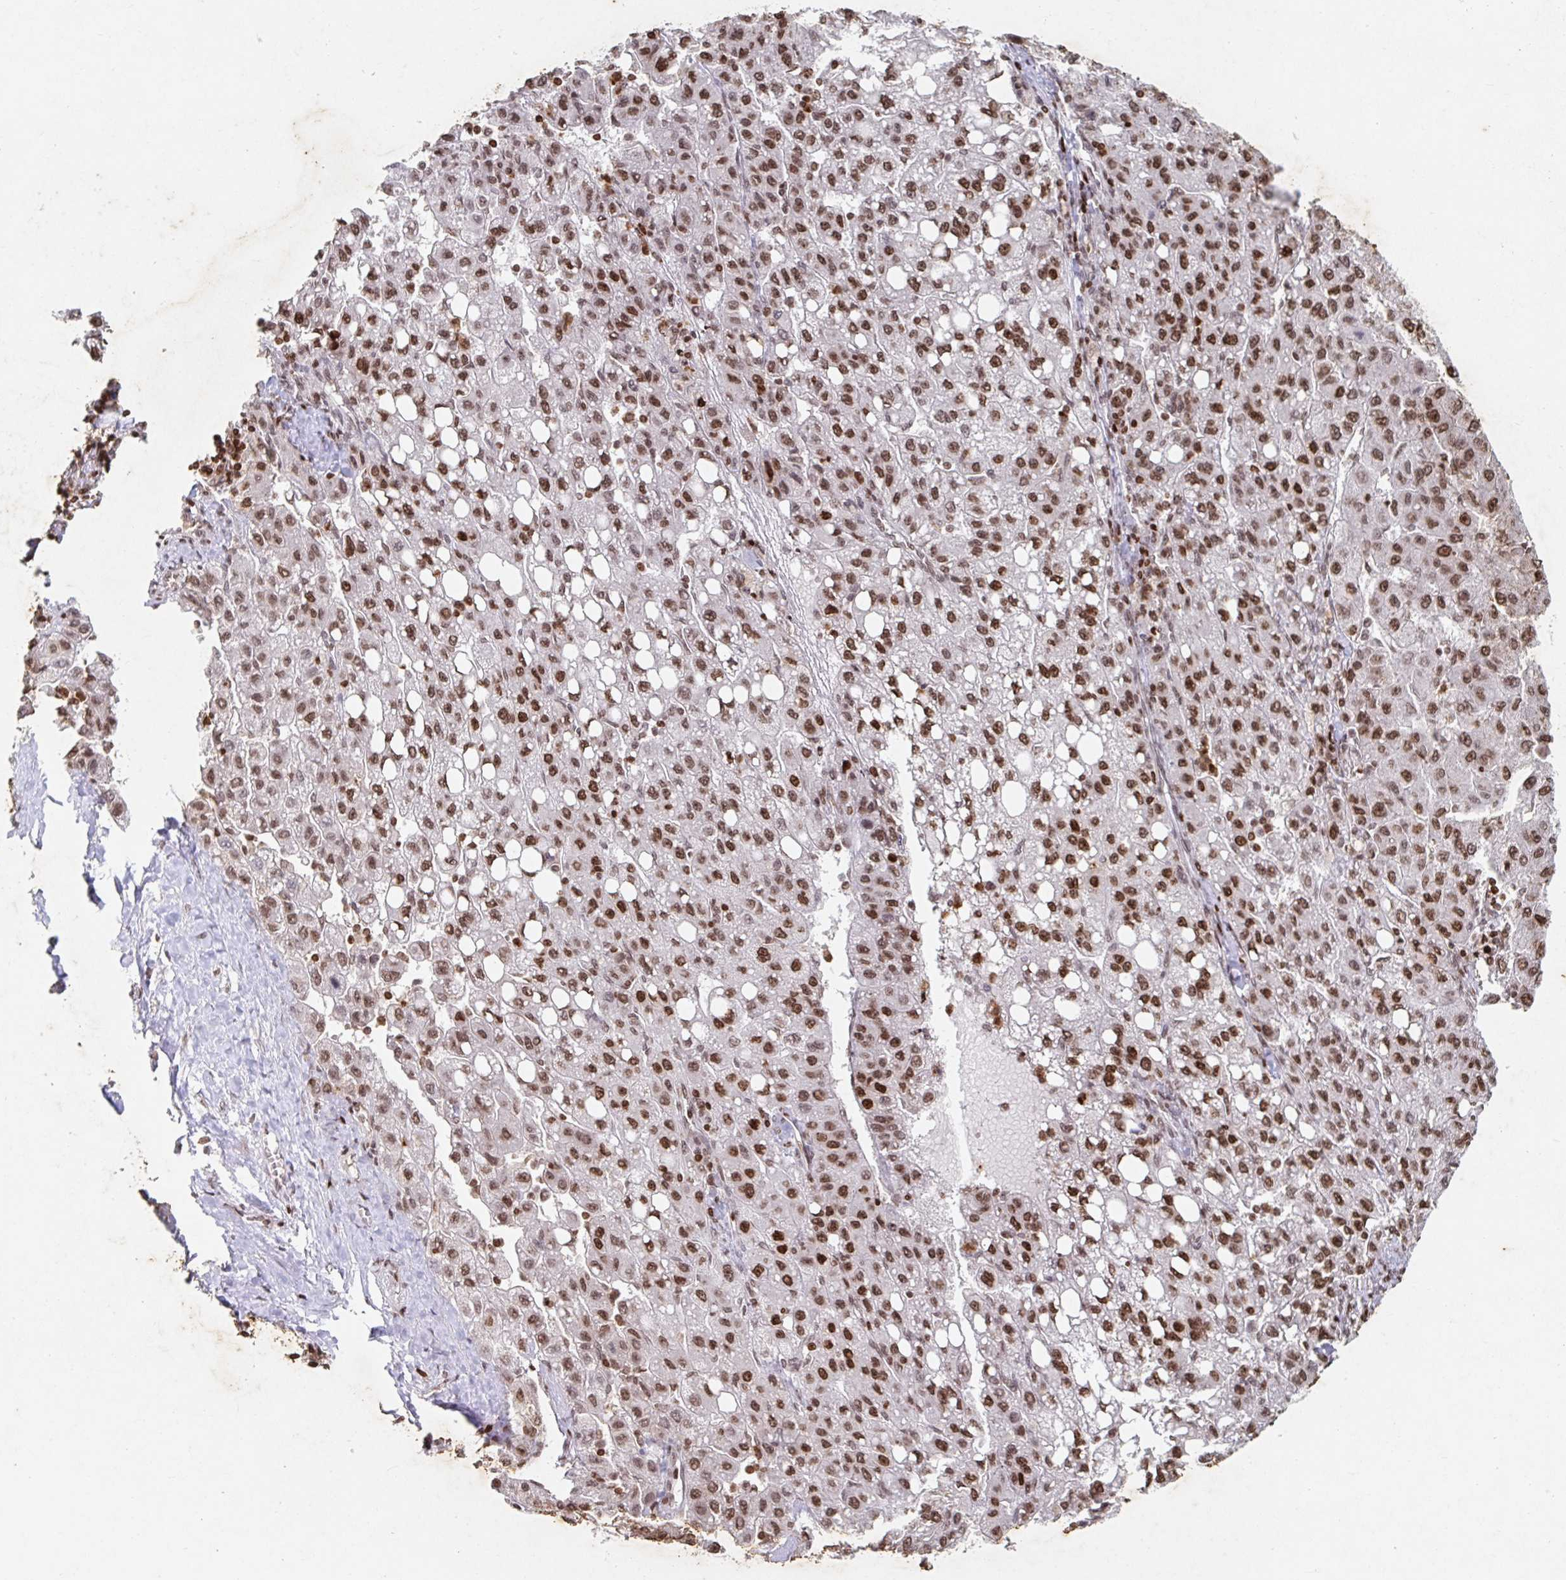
{"staining": {"intensity": "moderate", "quantity": ">75%", "location": "nuclear"}, "tissue": "liver cancer", "cell_type": "Tumor cells", "image_type": "cancer", "snomed": [{"axis": "morphology", "description": "Carcinoma, Hepatocellular, NOS"}, {"axis": "topography", "description": "Liver"}], "caption": "Human liver hepatocellular carcinoma stained with a brown dye displays moderate nuclear positive staining in about >75% of tumor cells.", "gene": "C19orf53", "patient": {"sex": "female", "age": 82}}